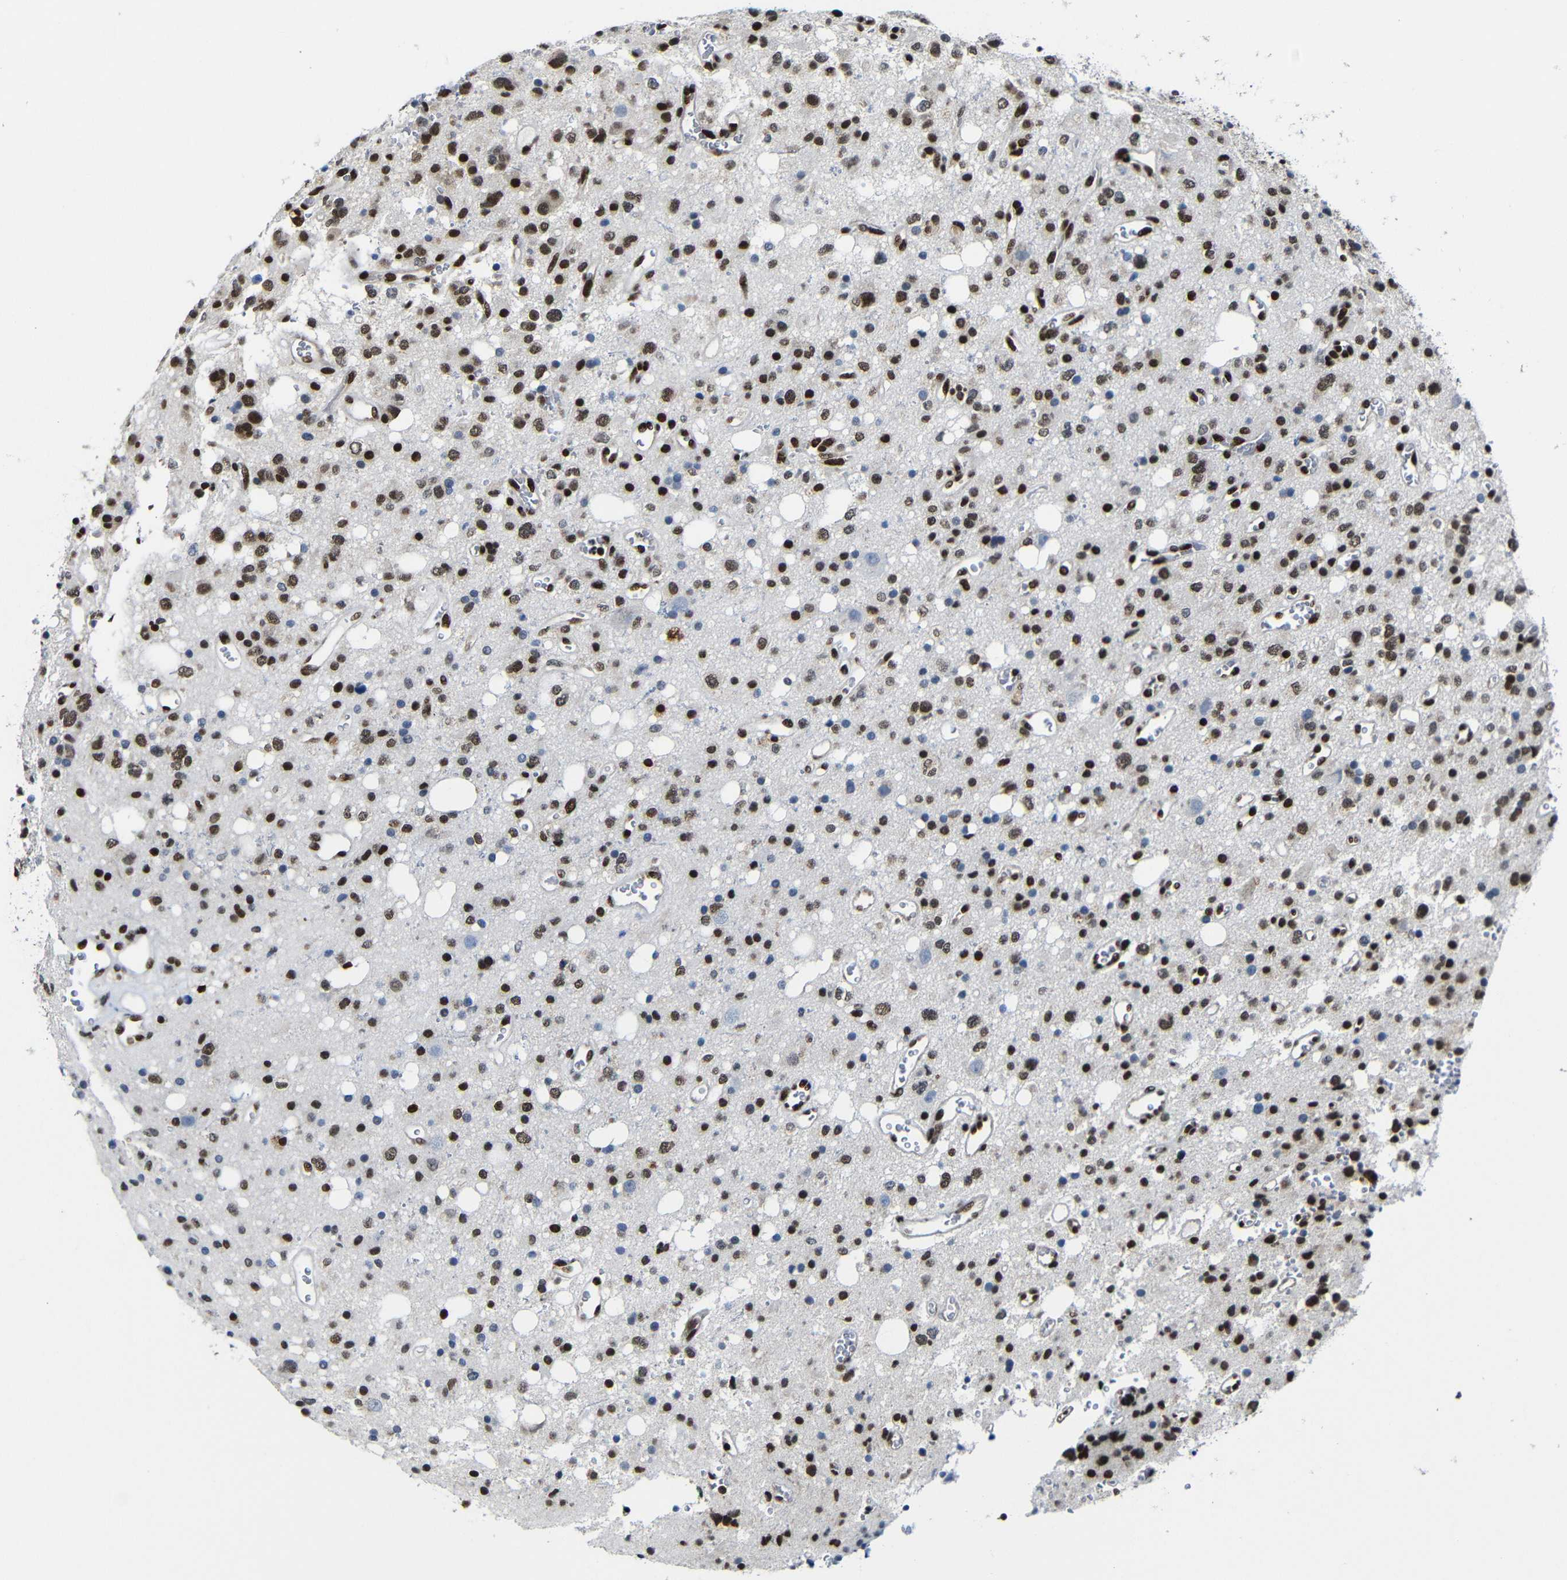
{"staining": {"intensity": "strong", "quantity": ">75%", "location": "nuclear"}, "tissue": "glioma", "cell_type": "Tumor cells", "image_type": "cancer", "snomed": [{"axis": "morphology", "description": "Glioma, malignant, High grade"}, {"axis": "topography", "description": "Brain"}], "caption": "Human glioma stained with a brown dye shows strong nuclear positive expression in approximately >75% of tumor cells.", "gene": "PTBP1", "patient": {"sex": "male", "age": 47}}